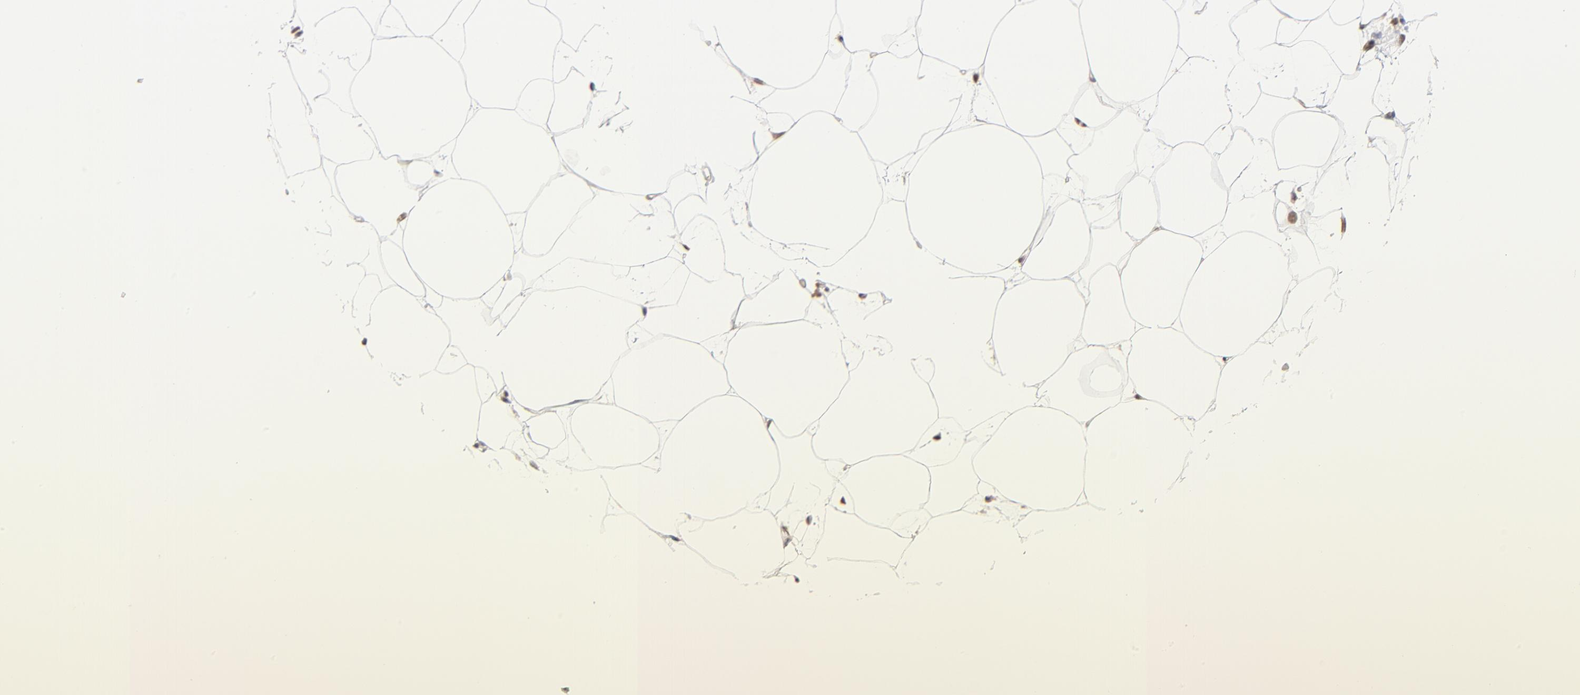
{"staining": {"intensity": "moderate", "quantity": ">75%", "location": "nuclear"}, "tissue": "adipose tissue", "cell_type": "Adipocytes", "image_type": "normal", "snomed": [{"axis": "morphology", "description": "Normal tissue, NOS"}, {"axis": "morphology", "description": "Duct carcinoma"}, {"axis": "topography", "description": "Breast"}, {"axis": "topography", "description": "Adipose tissue"}], "caption": "Protein analysis of normal adipose tissue demonstrates moderate nuclear expression in approximately >75% of adipocytes.", "gene": "DSN1", "patient": {"sex": "female", "age": 37}}